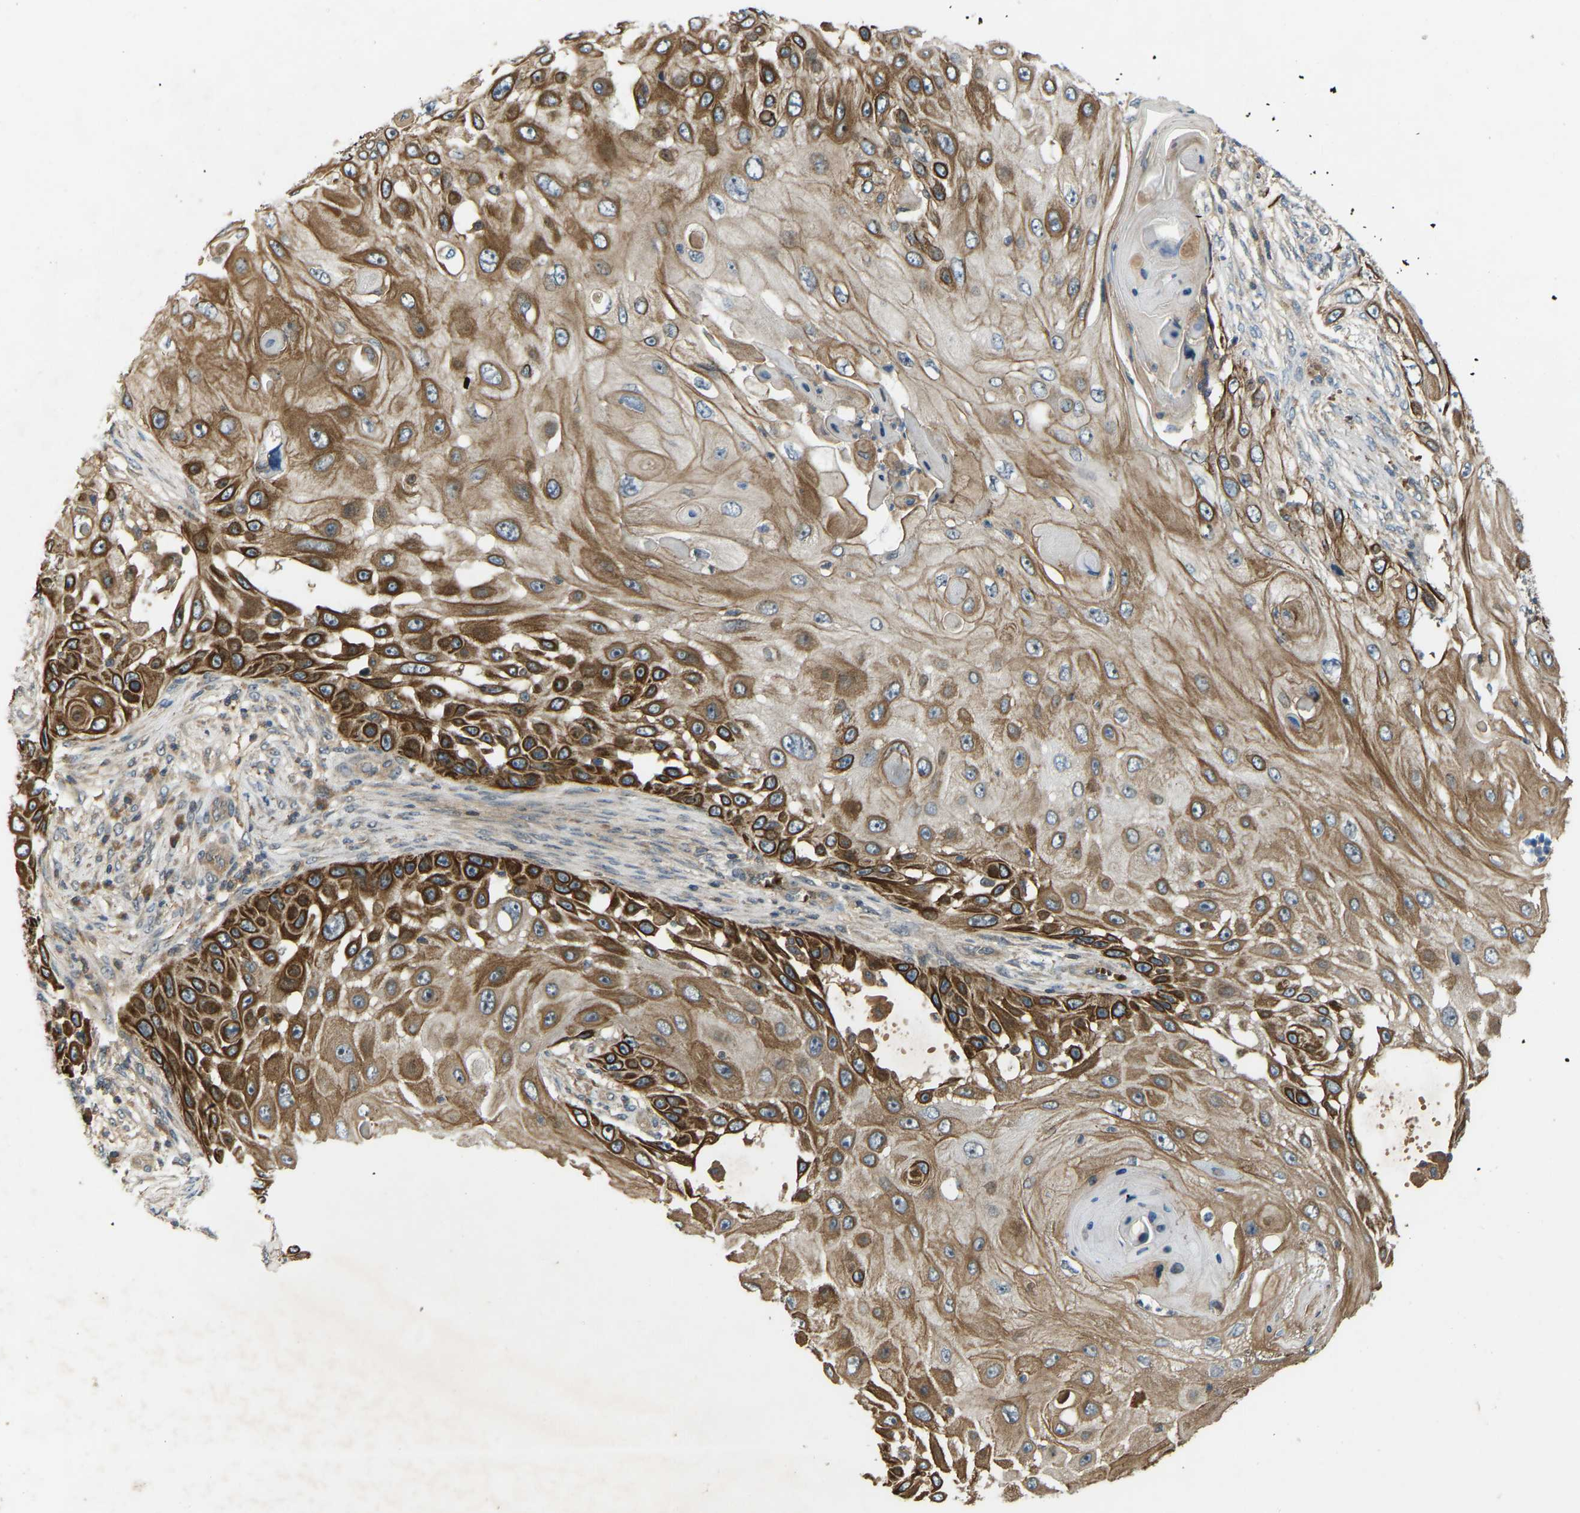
{"staining": {"intensity": "strong", "quantity": ">75%", "location": "cytoplasmic/membranous"}, "tissue": "skin cancer", "cell_type": "Tumor cells", "image_type": "cancer", "snomed": [{"axis": "morphology", "description": "Squamous cell carcinoma, NOS"}, {"axis": "topography", "description": "Skin"}], "caption": "Immunohistochemical staining of human skin cancer (squamous cell carcinoma) demonstrates high levels of strong cytoplasmic/membranous positivity in about >75% of tumor cells.", "gene": "ZNF71", "patient": {"sex": "female", "age": 44}}